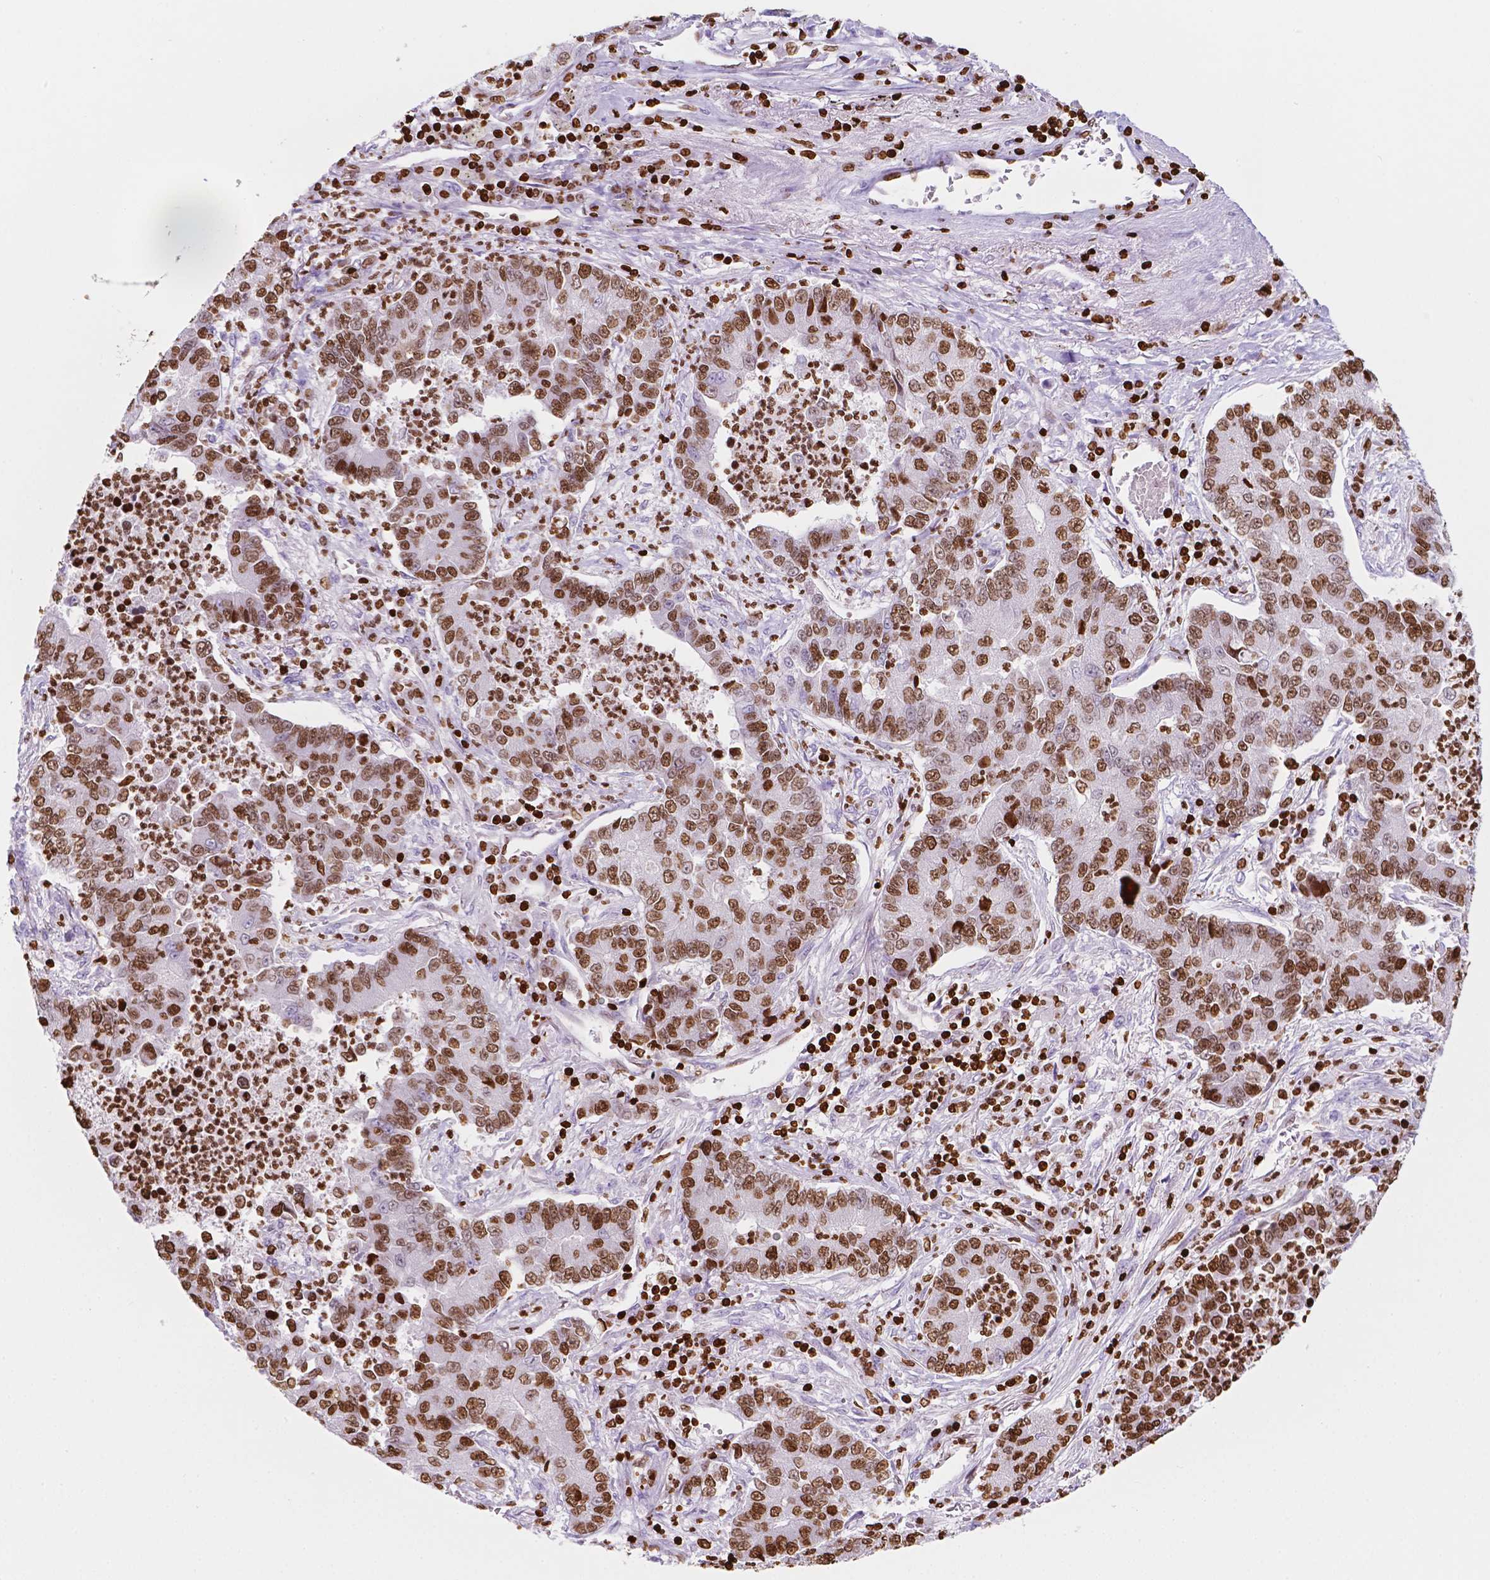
{"staining": {"intensity": "moderate", "quantity": ">75%", "location": "nuclear"}, "tissue": "lung cancer", "cell_type": "Tumor cells", "image_type": "cancer", "snomed": [{"axis": "morphology", "description": "Adenocarcinoma, NOS"}, {"axis": "topography", "description": "Lung"}], "caption": "A micrograph of adenocarcinoma (lung) stained for a protein shows moderate nuclear brown staining in tumor cells. The protein of interest is stained brown, and the nuclei are stained in blue (DAB IHC with brightfield microscopy, high magnification).", "gene": "CBY3", "patient": {"sex": "female", "age": 57}}